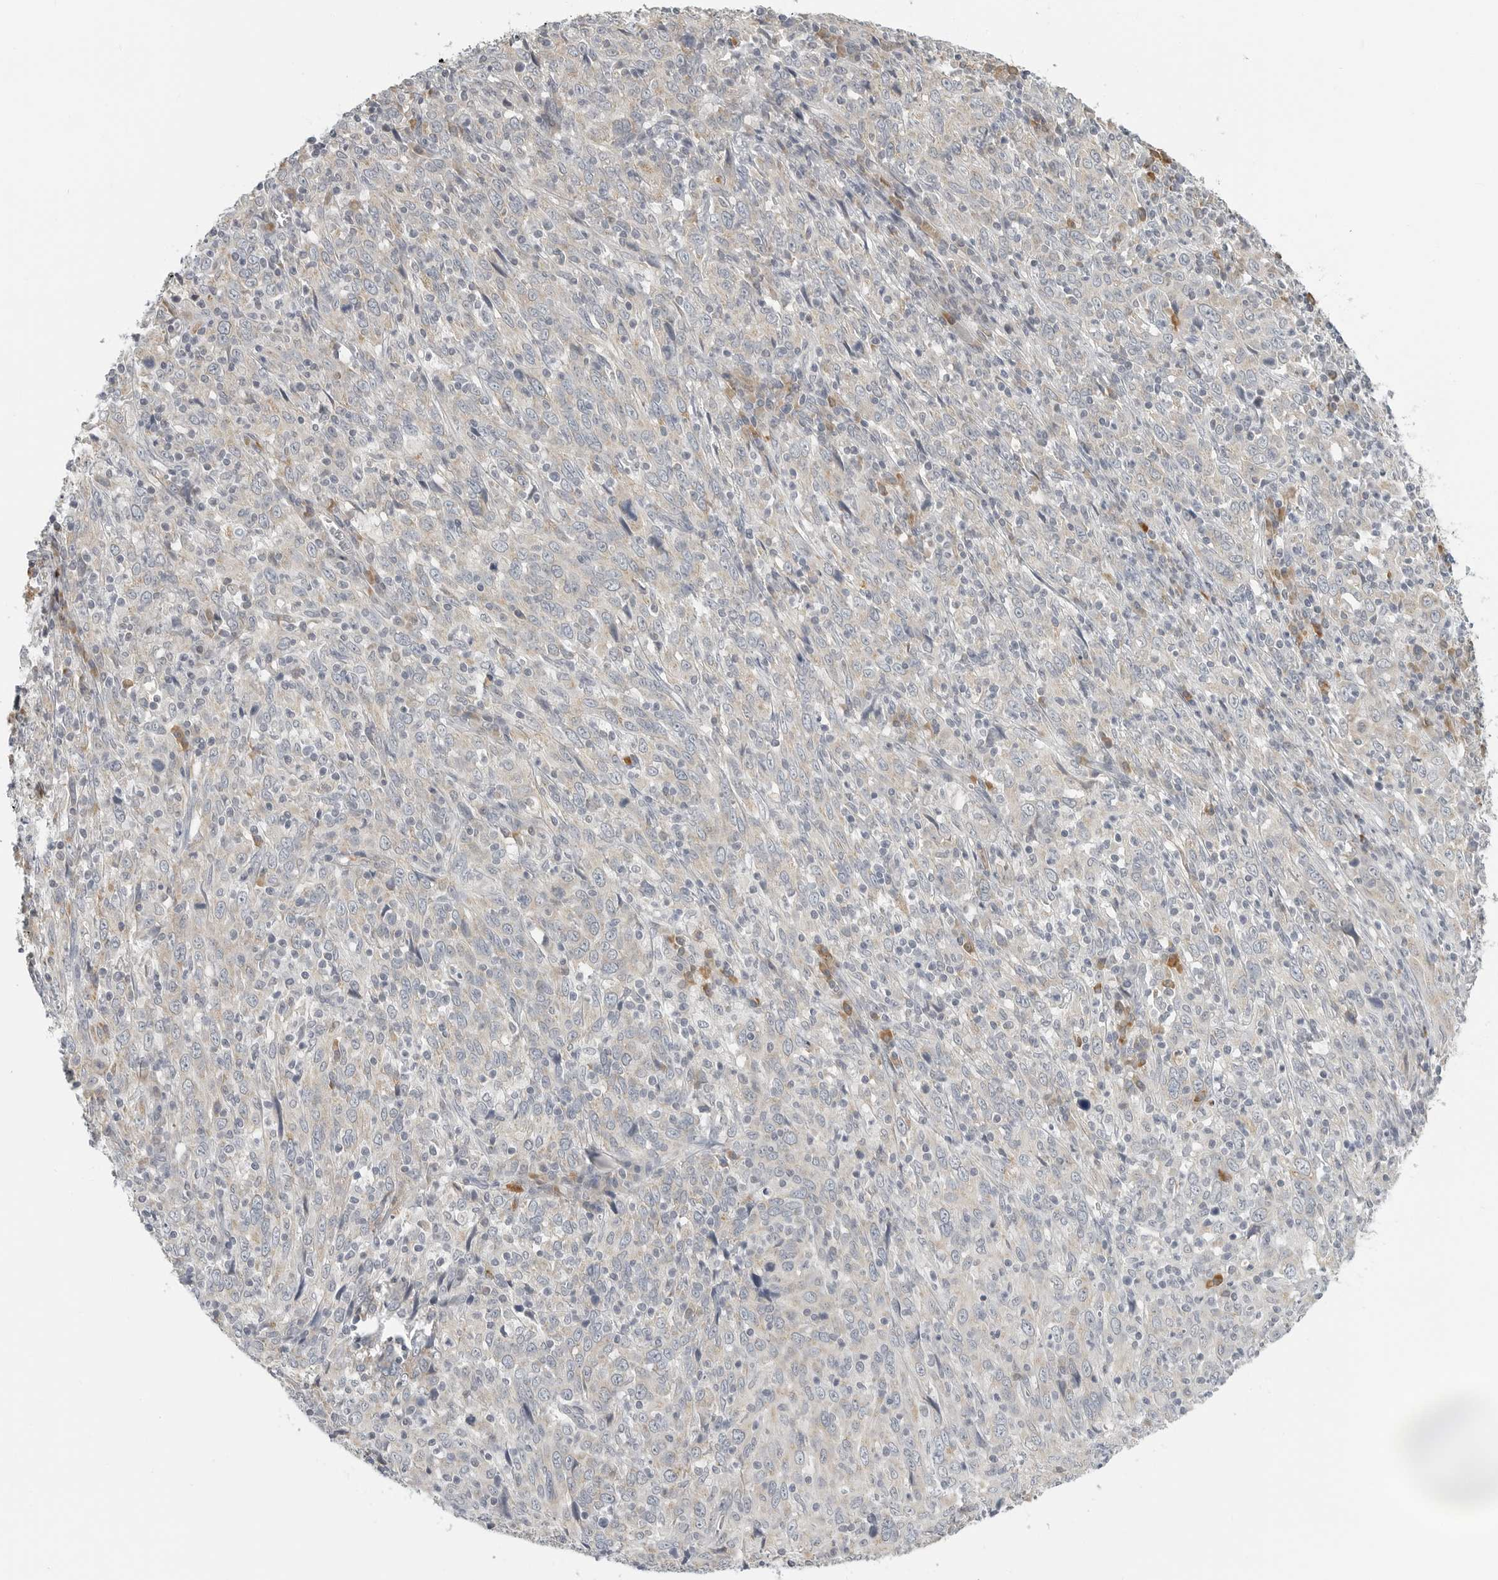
{"staining": {"intensity": "negative", "quantity": "none", "location": "none"}, "tissue": "cervical cancer", "cell_type": "Tumor cells", "image_type": "cancer", "snomed": [{"axis": "morphology", "description": "Squamous cell carcinoma, NOS"}, {"axis": "topography", "description": "Cervix"}], "caption": "This is an IHC photomicrograph of human cervical cancer (squamous cell carcinoma). There is no expression in tumor cells.", "gene": "IL12RB2", "patient": {"sex": "female", "age": 46}}